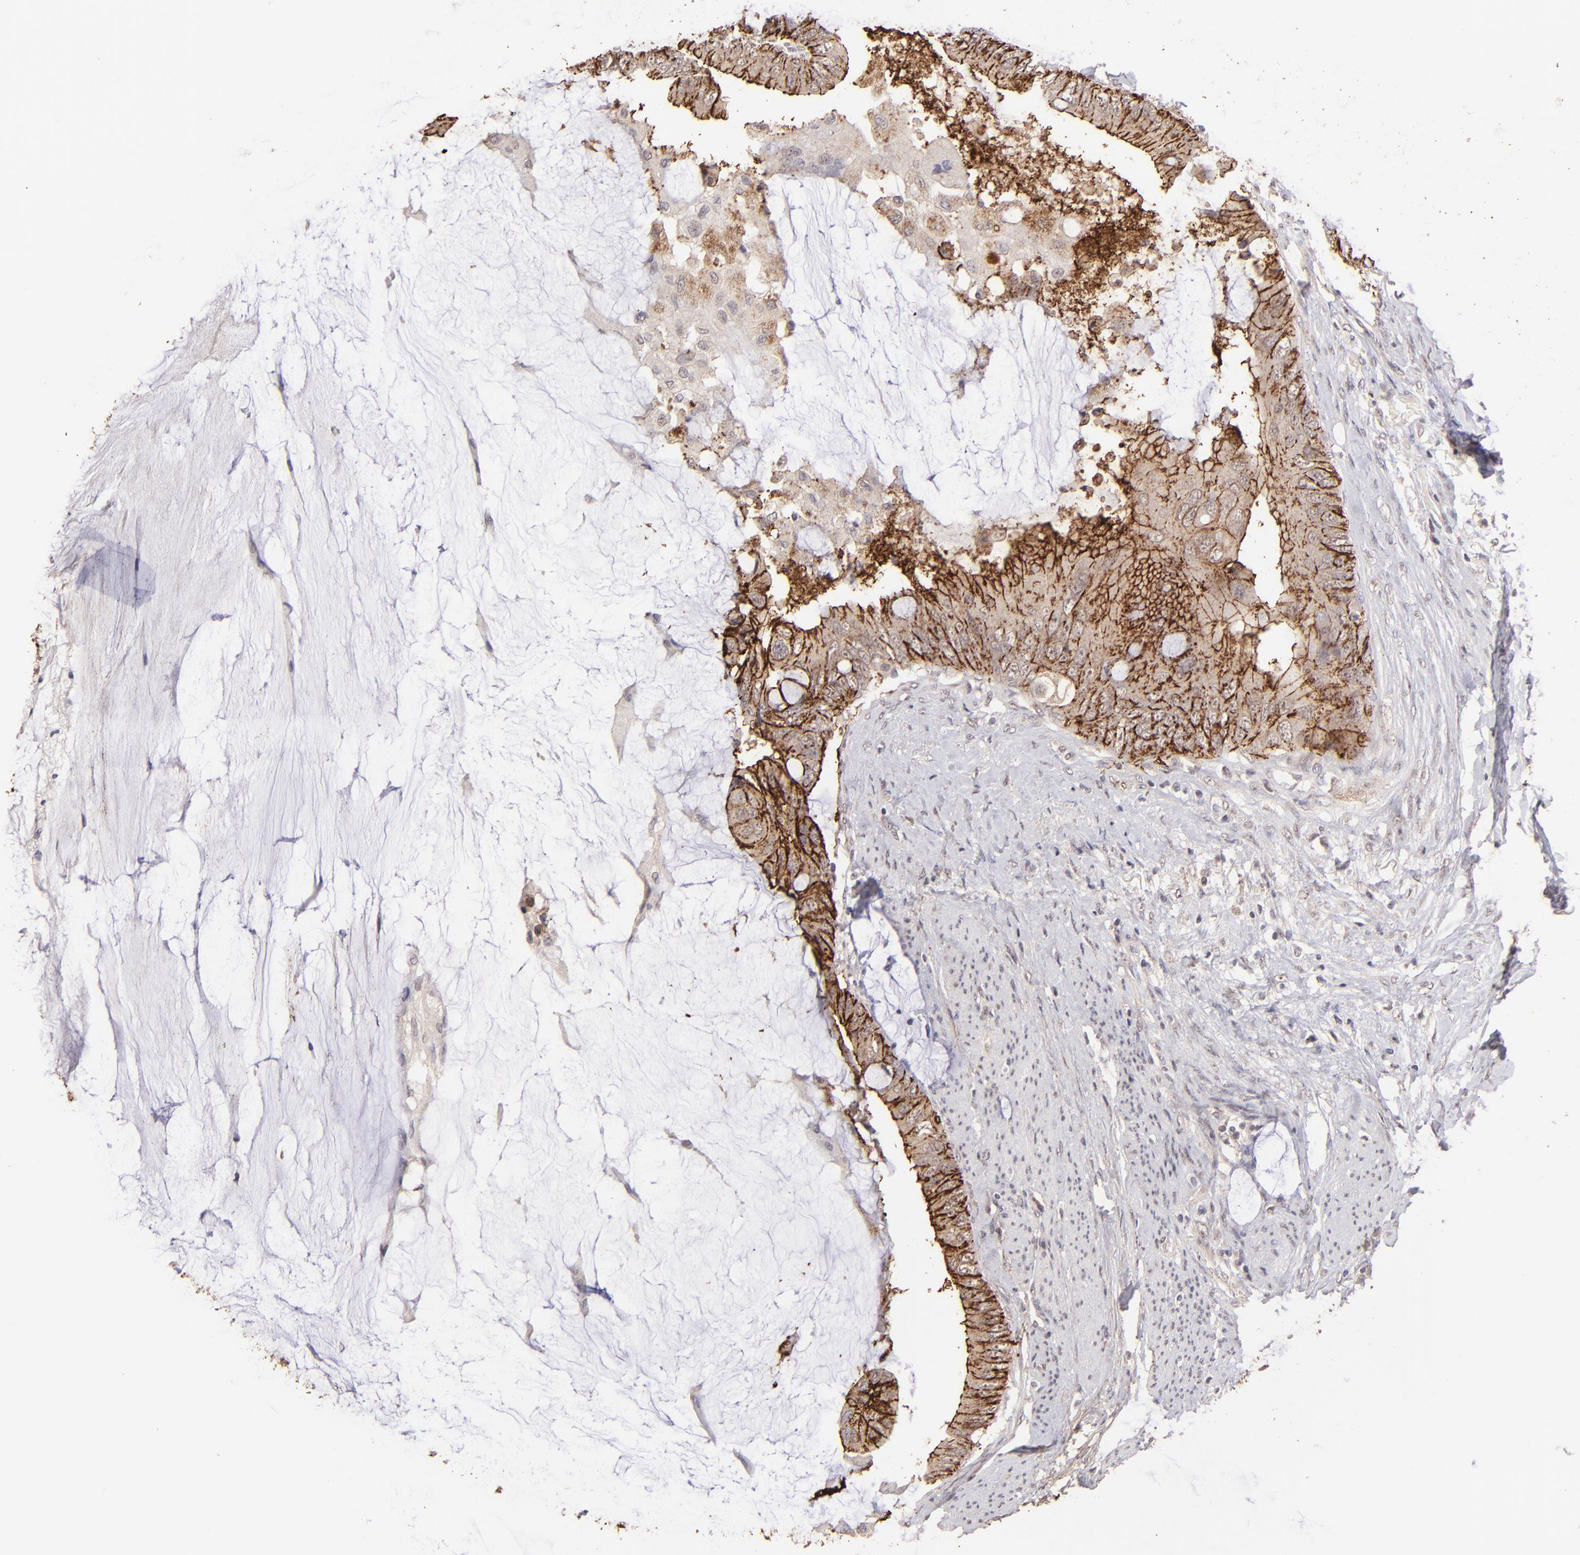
{"staining": {"intensity": "moderate", "quantity": ">75%", "location": "cytoplasmic/membranous"}, "tissue": "colorectal cancer", "cell_type": "Tumor cells", "image_type": "cancer", "snomed": [{"axis": "morphology", "description": "Normal tissue, NOS"}, {"axis": "morphology", "description": "Adenocarcinoma, NOS"}, {"axis": "topography", "description": "Rectum"}, {"axis": "topography", "description": "Peripheral nerve tissue"}], "caption": "Approximately >75% of tumor cells in human colorectal cancer exhibit moderate cytoplasmic/membranous protein staining as visualized by brown immunohistochemical staining.", "gene": "CLDN1", "patient": {"sex": "female", "age": 77}}